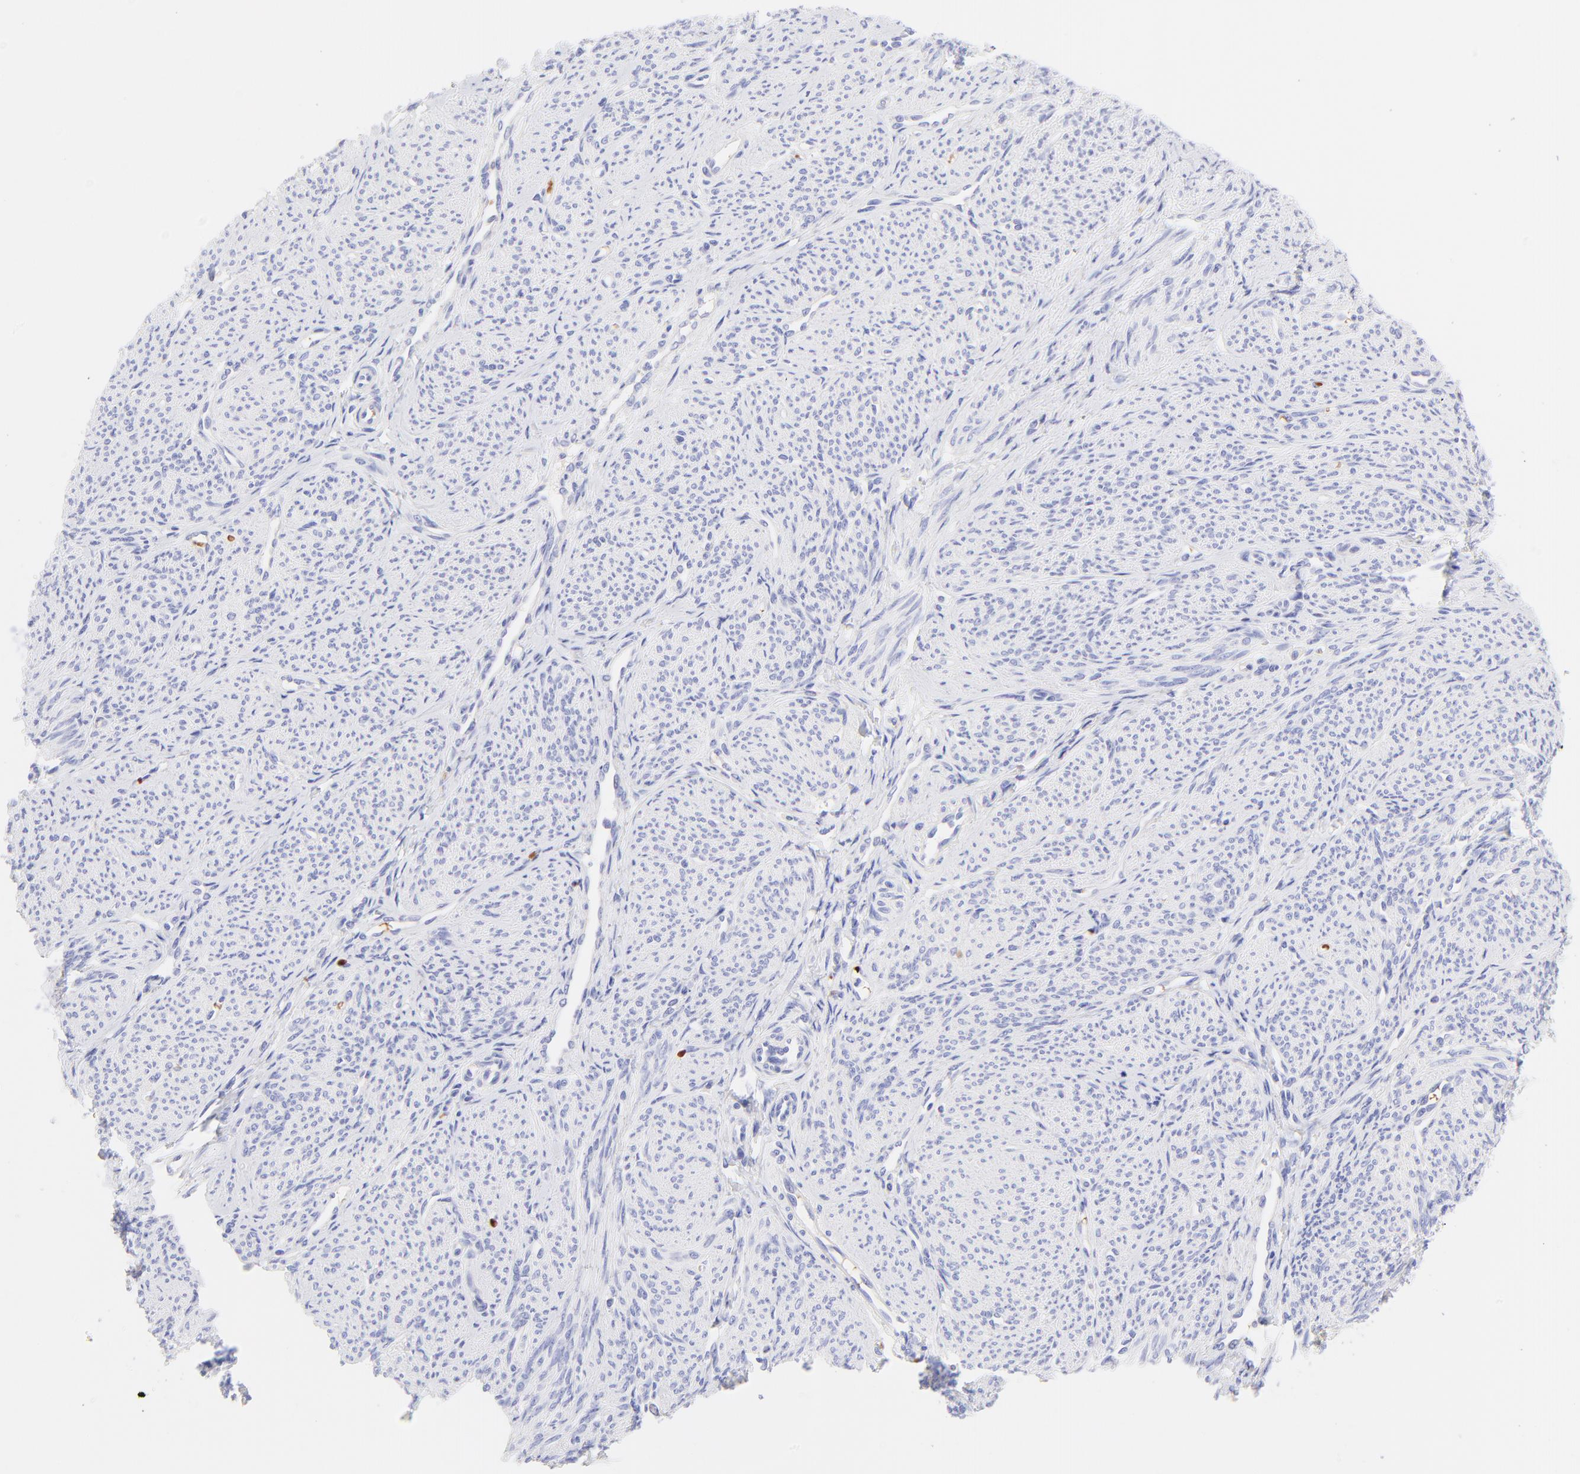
{"staining": {"intensity": "negative", "quantity": "none", "location": "none"}, "tissue": "smooth muscle", "cell_type": "Smooth muscle cells", "image_type": "normal", "snomed": [{"axis": "morphology", "description": "Normal tissue, NOS"}, {"axis": "topography", "description": "Smooth muscle"}], "caption": "Human smooth muscle stained for a protein using IHC demonstrates no expression in smooth muscle cells.", "gene": "FRMPD3", "patient": {"sex": "female", "age": 65}}